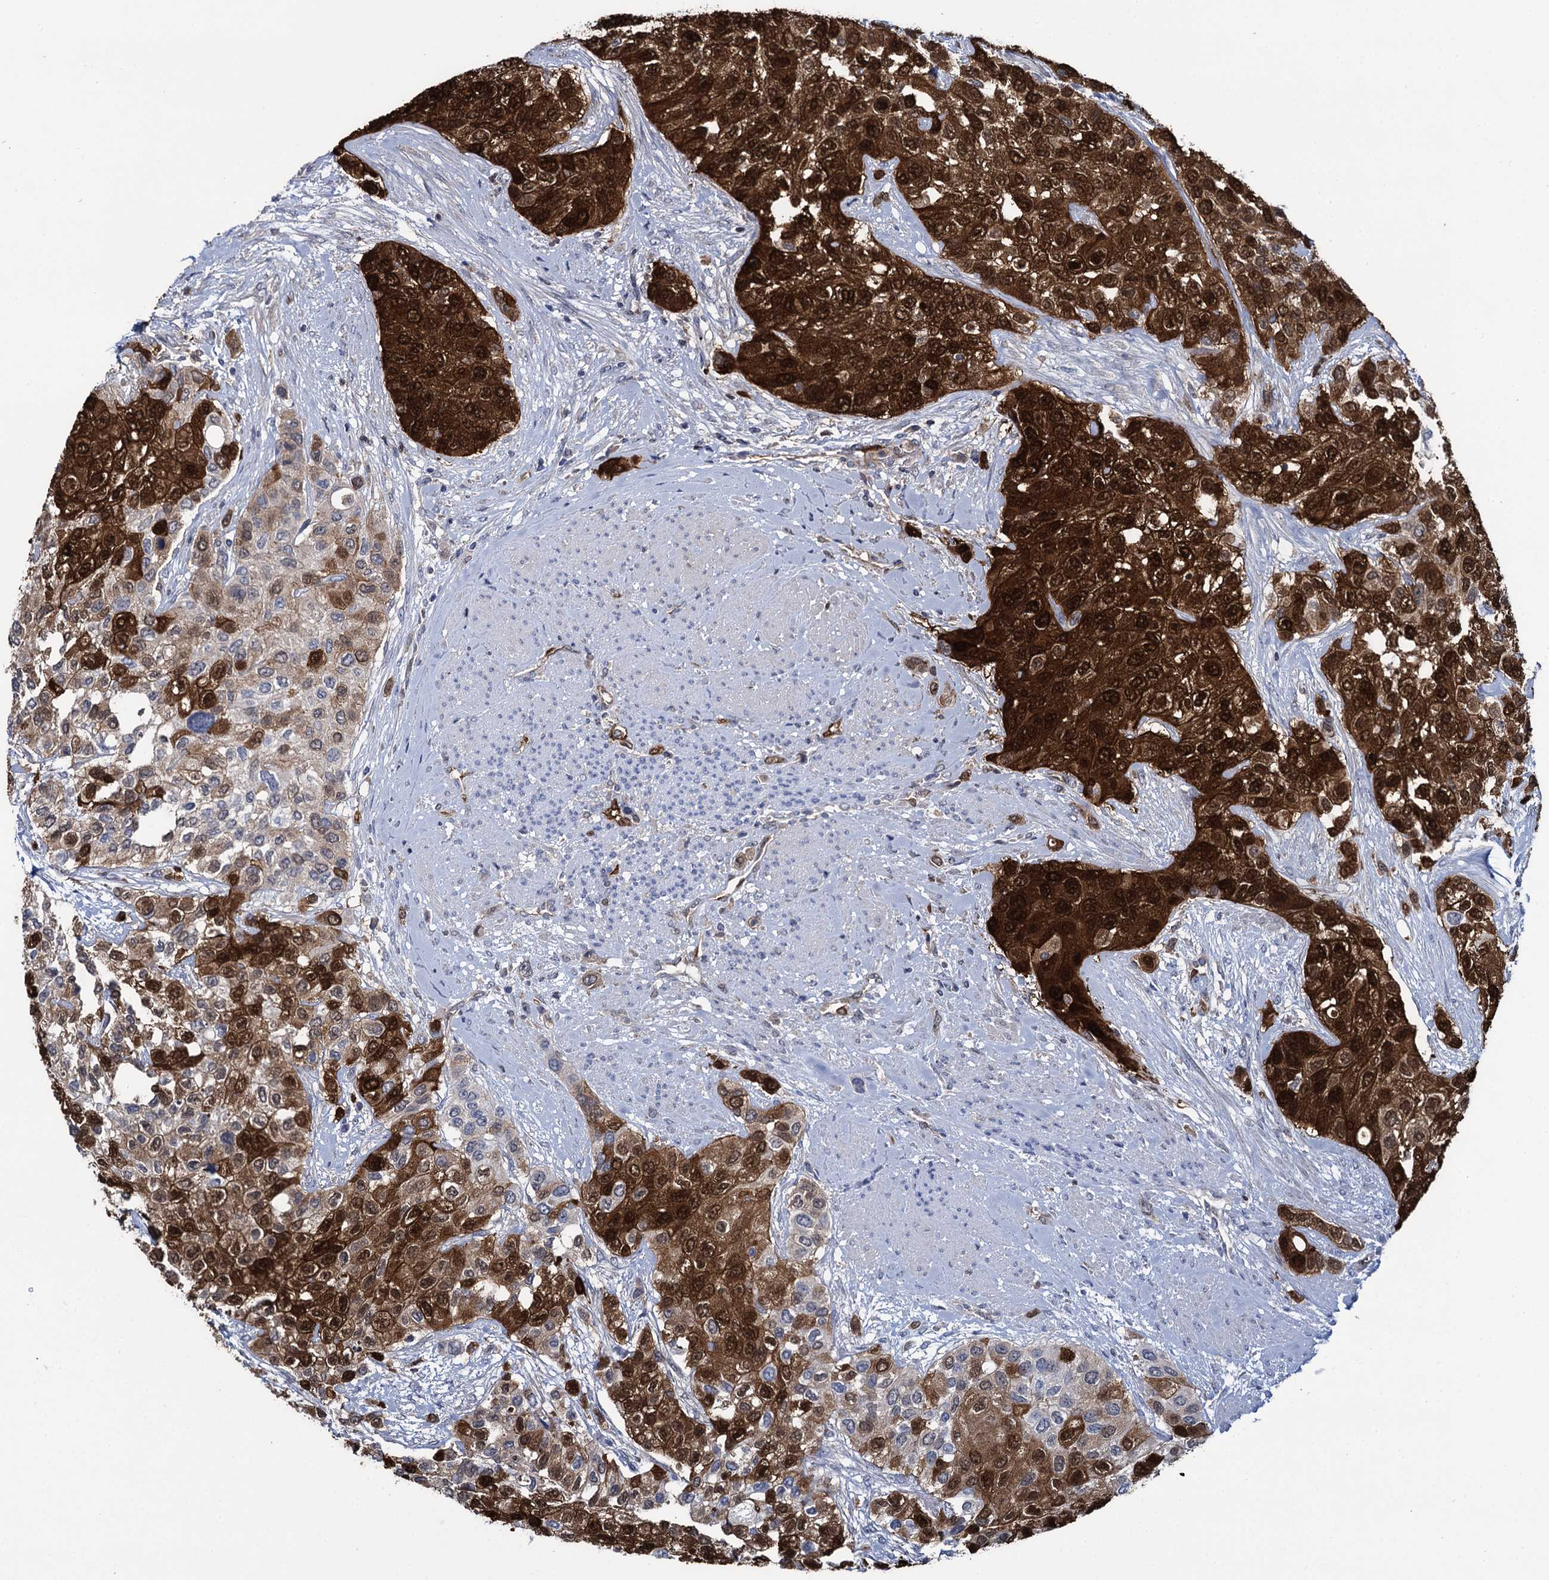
{"staining": {"intensity": "strong", "quantity": ">75%", "location": "cytoplasmic/membranous,nuclear"}, "tissue": "urothelial cancer", "cell_type": "Tumor cells", "image_type": "cancer", "snomed": [{"axis": "morphology", "description": "Normal tissue, NOS"}, {"axis": "morphology", "description": "Urothelial carcinoma, High grade"}, {"axis": "topography", "description": "Vascular tissue"}, {"axis": "topography", "description": "Urinary bladder"}], "caption": "Immunohistochemistry (IHC) staining of urothelial cancer, which exhibits high levels of strong cytoplasmic/membranous and nuclear staining in about >75% of tumor cells indicating strong cytoplasmic/membranous and nuclear protein staining. The staining was performed using DAB (brown) for protein detection and nuclei were counterstained in hematoxylin (blue).", "gene": "FABP5", "patient": {"sex": "female", "age": 56}}